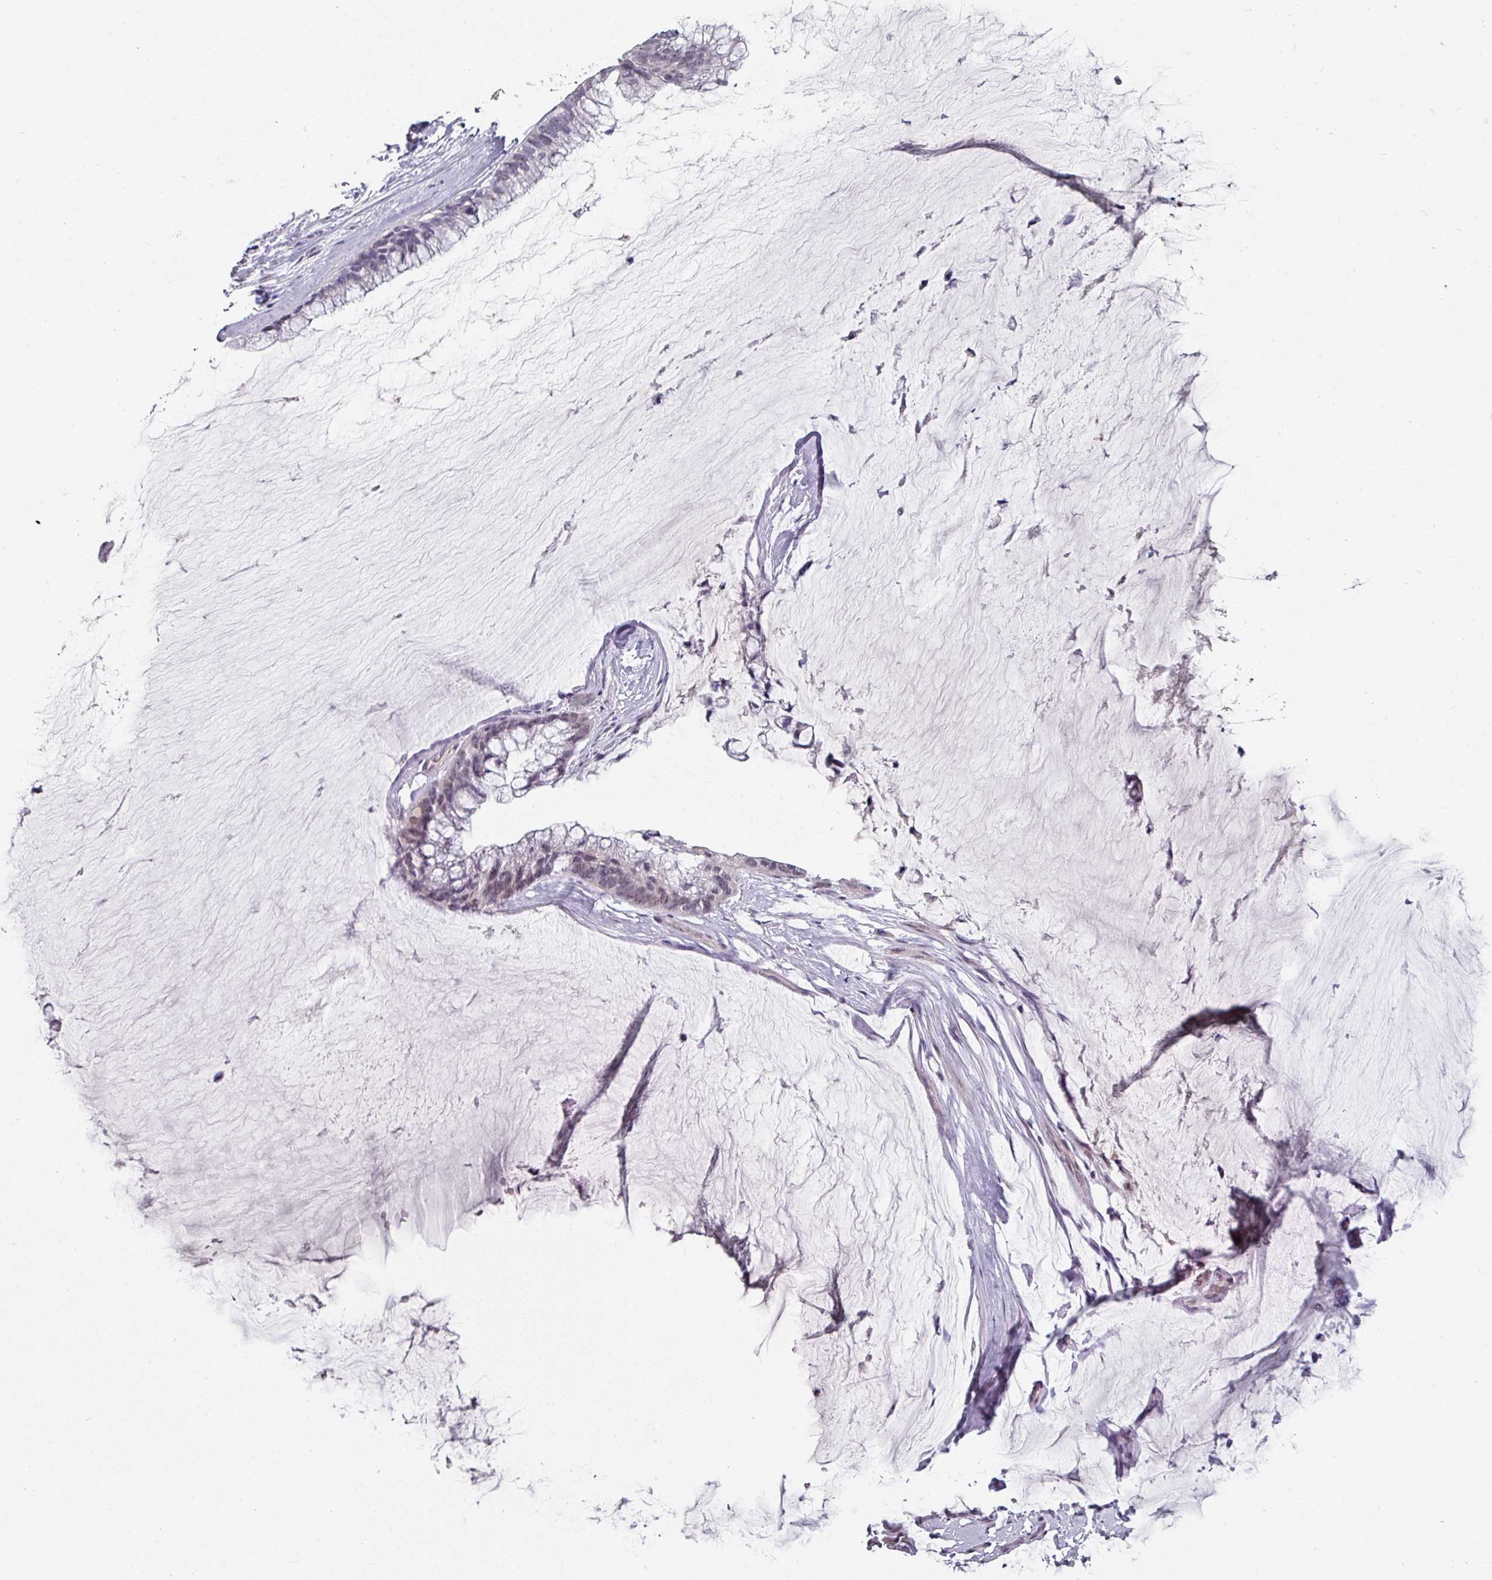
{"staining": {"intensity": "weak", "quantity": "25%-75%", "location": "nuclear"}, "tissue": "ovarian cancer", "cell_type": "Tumor cells", "image_type": "cancer", "snomed": [{"axis": "morphology", "description": "Cystadenocarcinoma, mucinous, NOS"}, {"axis": "topography", "description": "Ovary"}], "caption": "Human ovarian cancer (mucinous cystadenocarcinoma) stained with a protein marker exhibits weak staining in tumor cells.", "gene": "ELK1", "patient": {"sex": "female", "age": 39}}